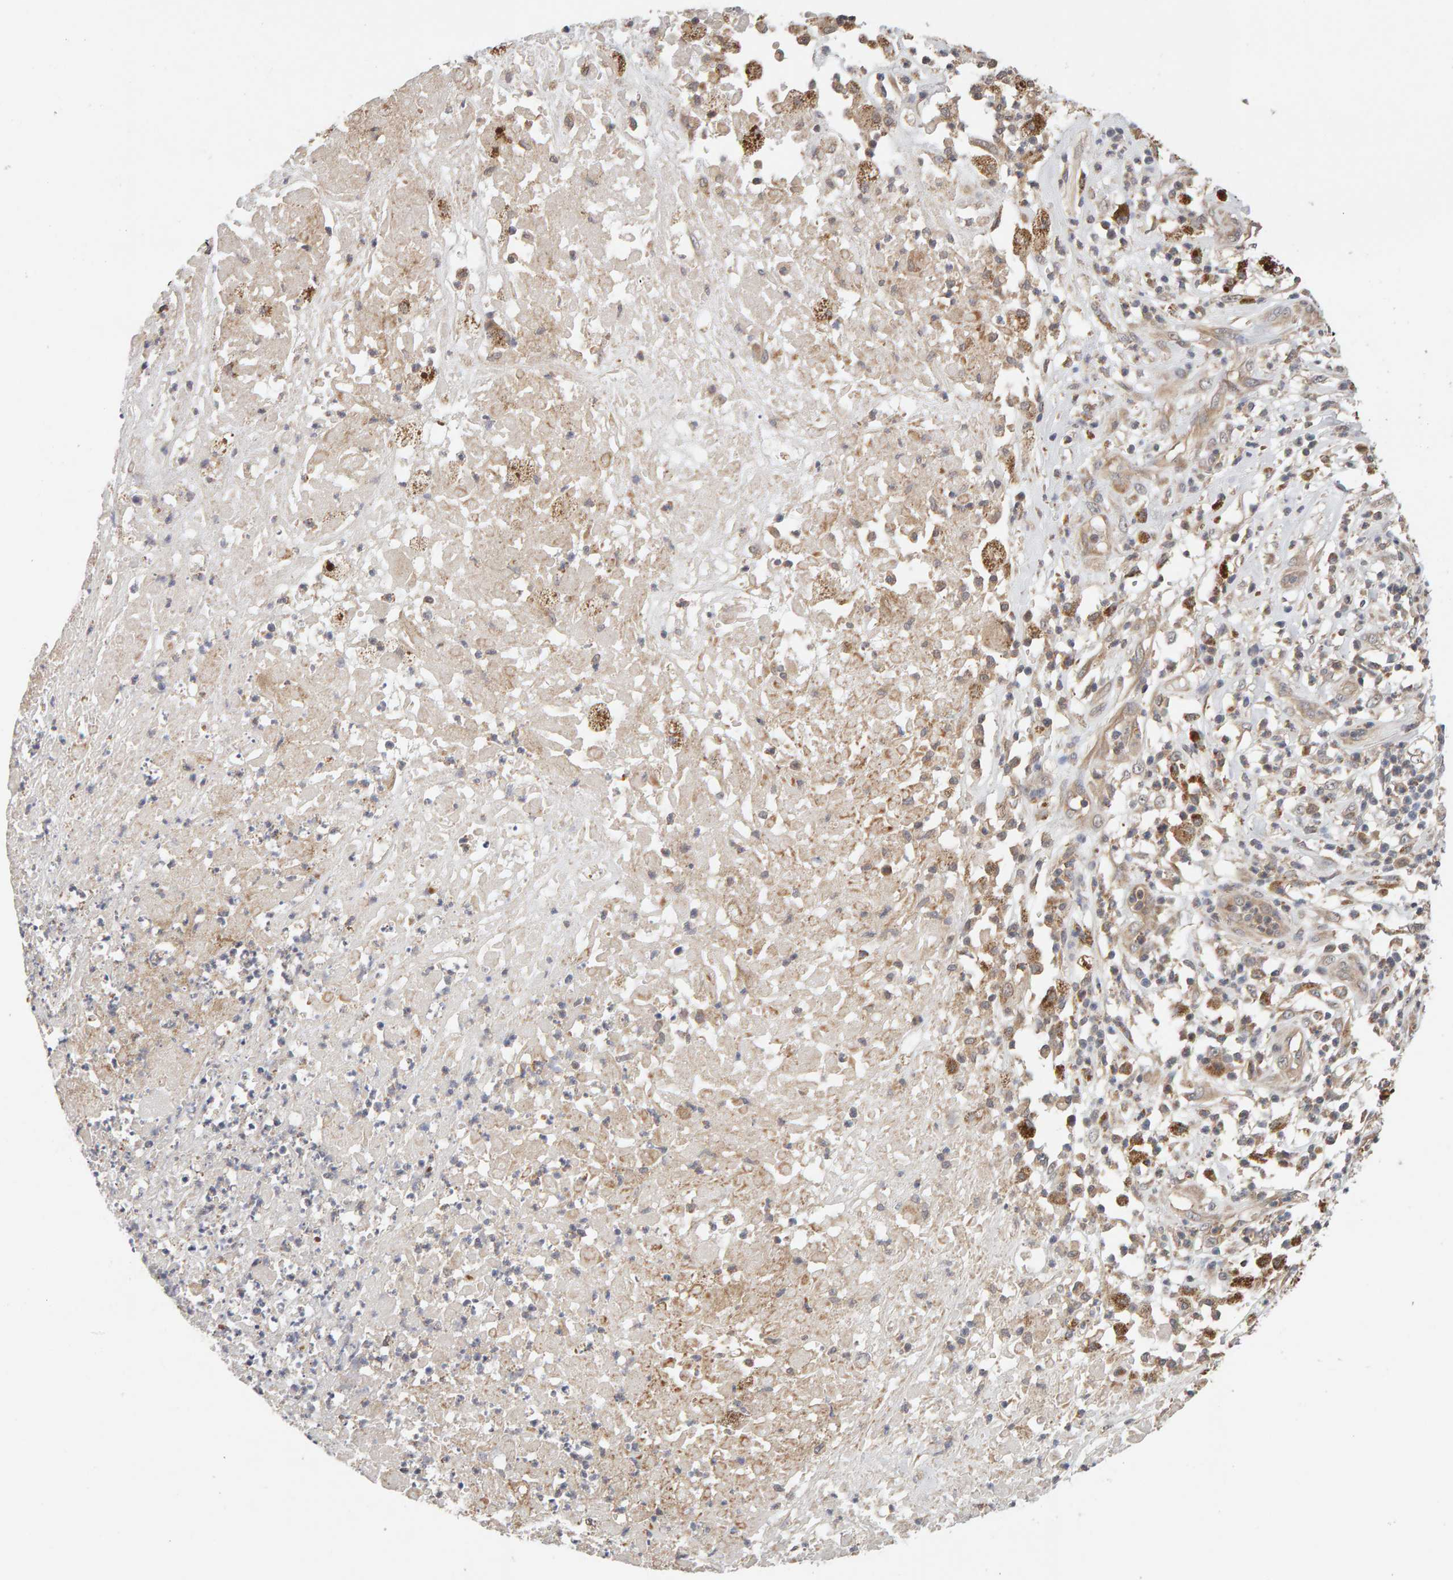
{"staining": {"intensity": "weak", "quantity": "25%-75%", "location": "cytoplasmic/membranous"}, "tissue": "melanoma", "cell_type": "Tumor cells", "image_type": "cancer", "snomed": [{"axis": "morphology", "description": "Necrosis, NOS"}, {"axis": "morphology", "description": "Malignant melanoma, NOS"}, {"axis": "topography", "description": "Skin"}], "caption": "Human malignant melanoma stained with a protein marker exhibits weak staining in tumor cells.", "gene": "DNAJC7", "patient": {"sex": "female", "age": 87}}